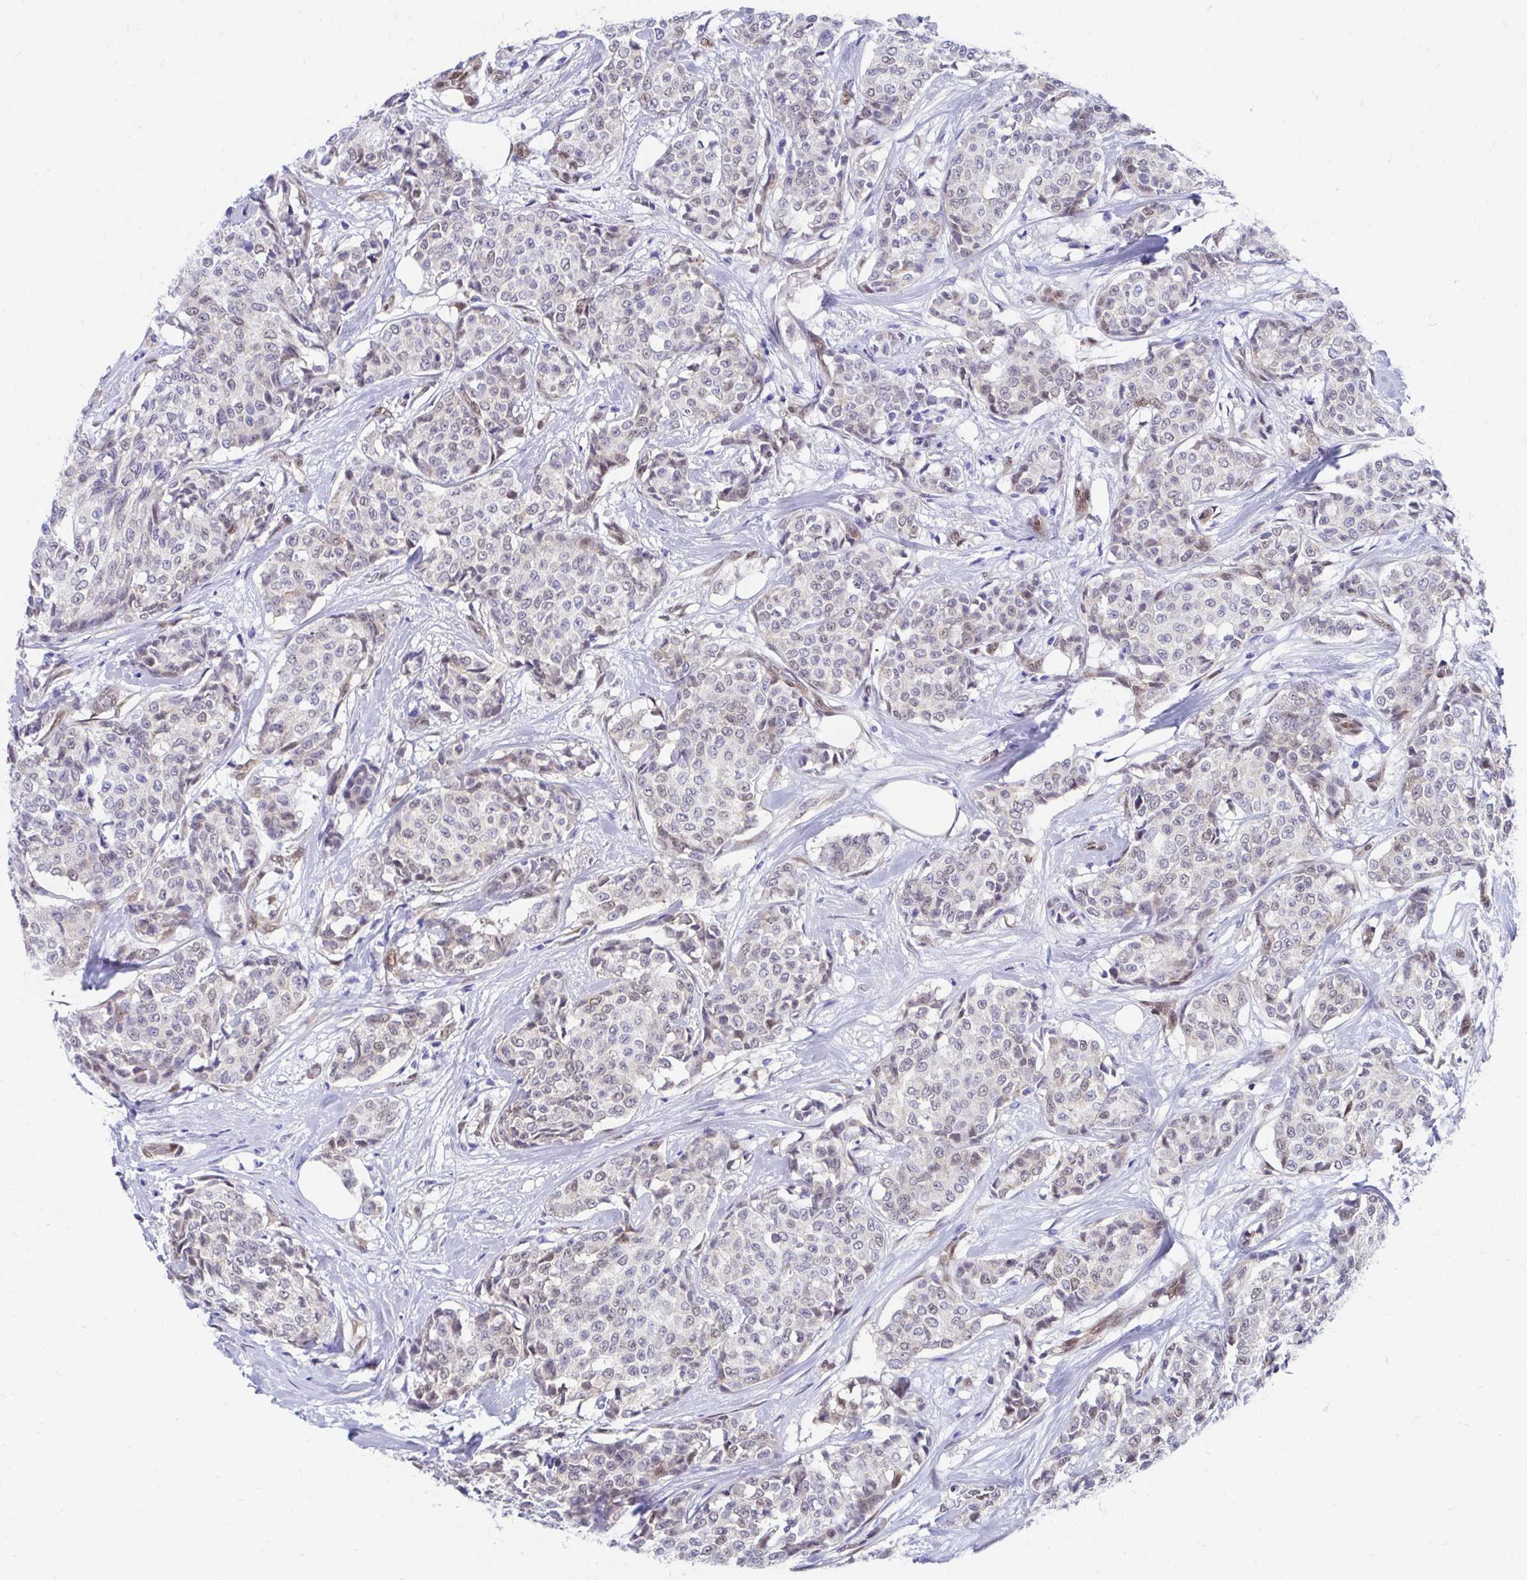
{"staining": {"intensity": "weak", "quantity": "<25%", "location": "nuclear"}, "tissue": "breast cancer", "cell_type": "Tumor cells", "image_type": "cancer", "snomed": [{"axis": "morphology", "description": "Duct carcinoma"}, {"axis": "topography", "description": "Breast"}], "caption": "DAB immunohistochemical staining of intraductal carcinoma (breast) shows no significant staining in tumor cells.", "gene": "RBPMS", "patient": {"sex": "female", "age": 91}}